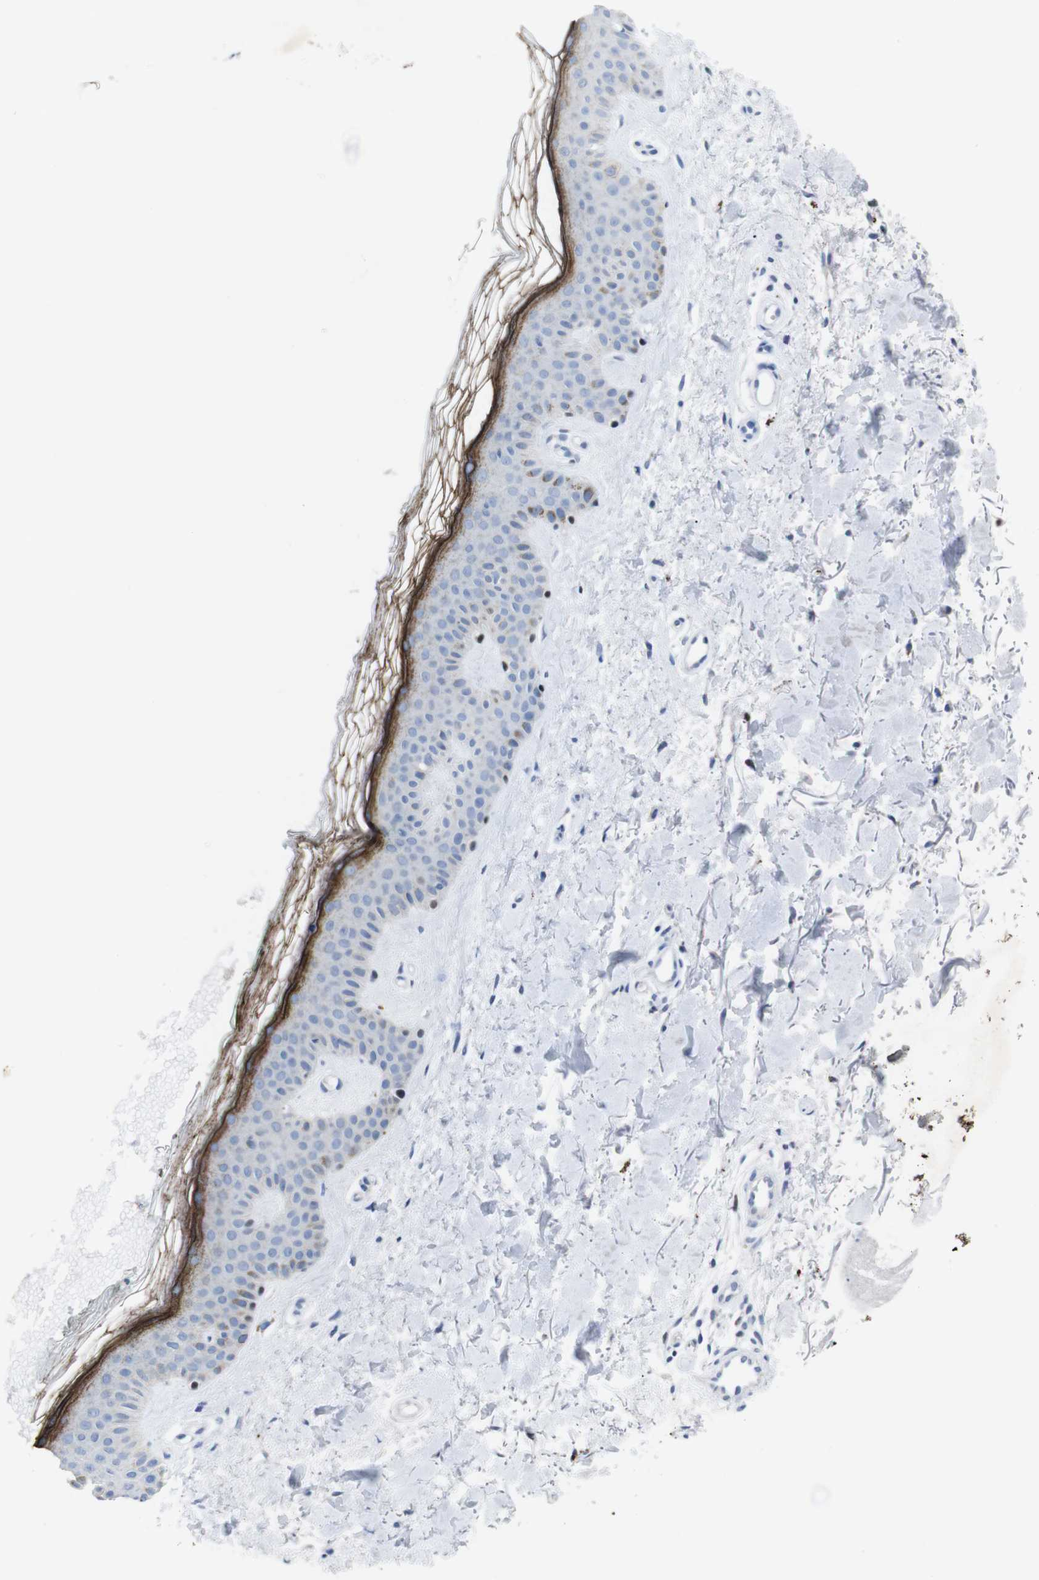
{"staining": {"intensity": "negative", "quantity": "none", "location": "none"}, "tissue": "skin", "cell_type": "Fibroblasts", "image_type": "normal", "snomed": [{"axis": "morphology", "description": "Normal tissue, NOS"}, {"axis": "topography", "description": "Skin"}], "caption": "An IHC histopathology image of normal skin is shown. There is no staining in fibroblasts of skin. (DAB immunohistochemistry visualized using brightfield microscopy, high magnification).", "gene": "IRF4", "patient": {"sex": "male", "age": 67}}